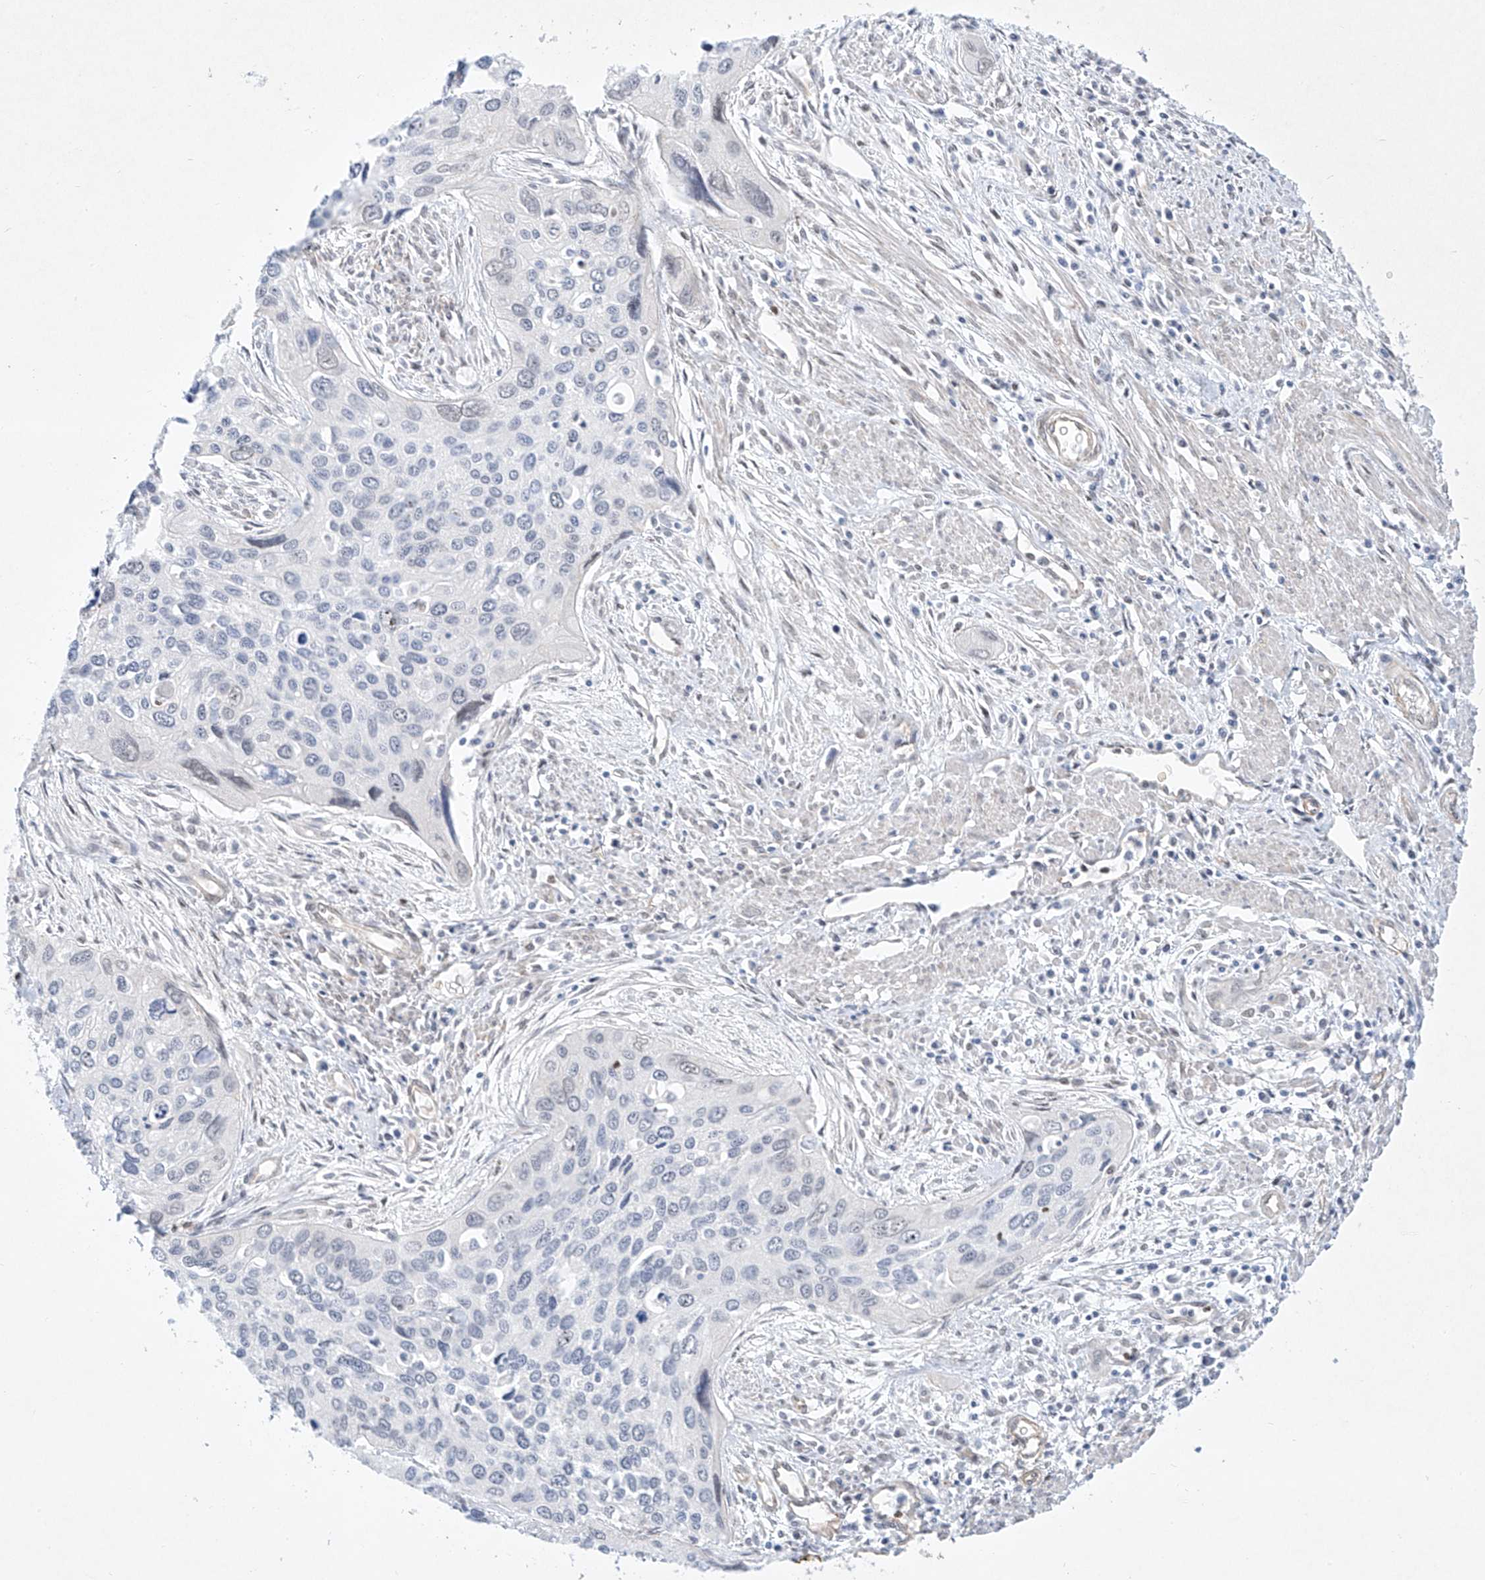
{"staining": {"intensity": "negative", "quantity": "none", "location": "none"}, "tissue": "cervical cancer", "cell_type": "Tumor cells", "image_type": "cancer", "snomed": [{"axis": "morphology", "description": "Squamous cell carcinoma, NOS"}, {"axis": "topography", "description": "Cervix"}], "caption": "Micrograph shows no protein staining in tumor cells of cervical squamous cell carcinoma tissue.", "gene": "REEP2", "patient": {"sex": "female", "age": 55}}